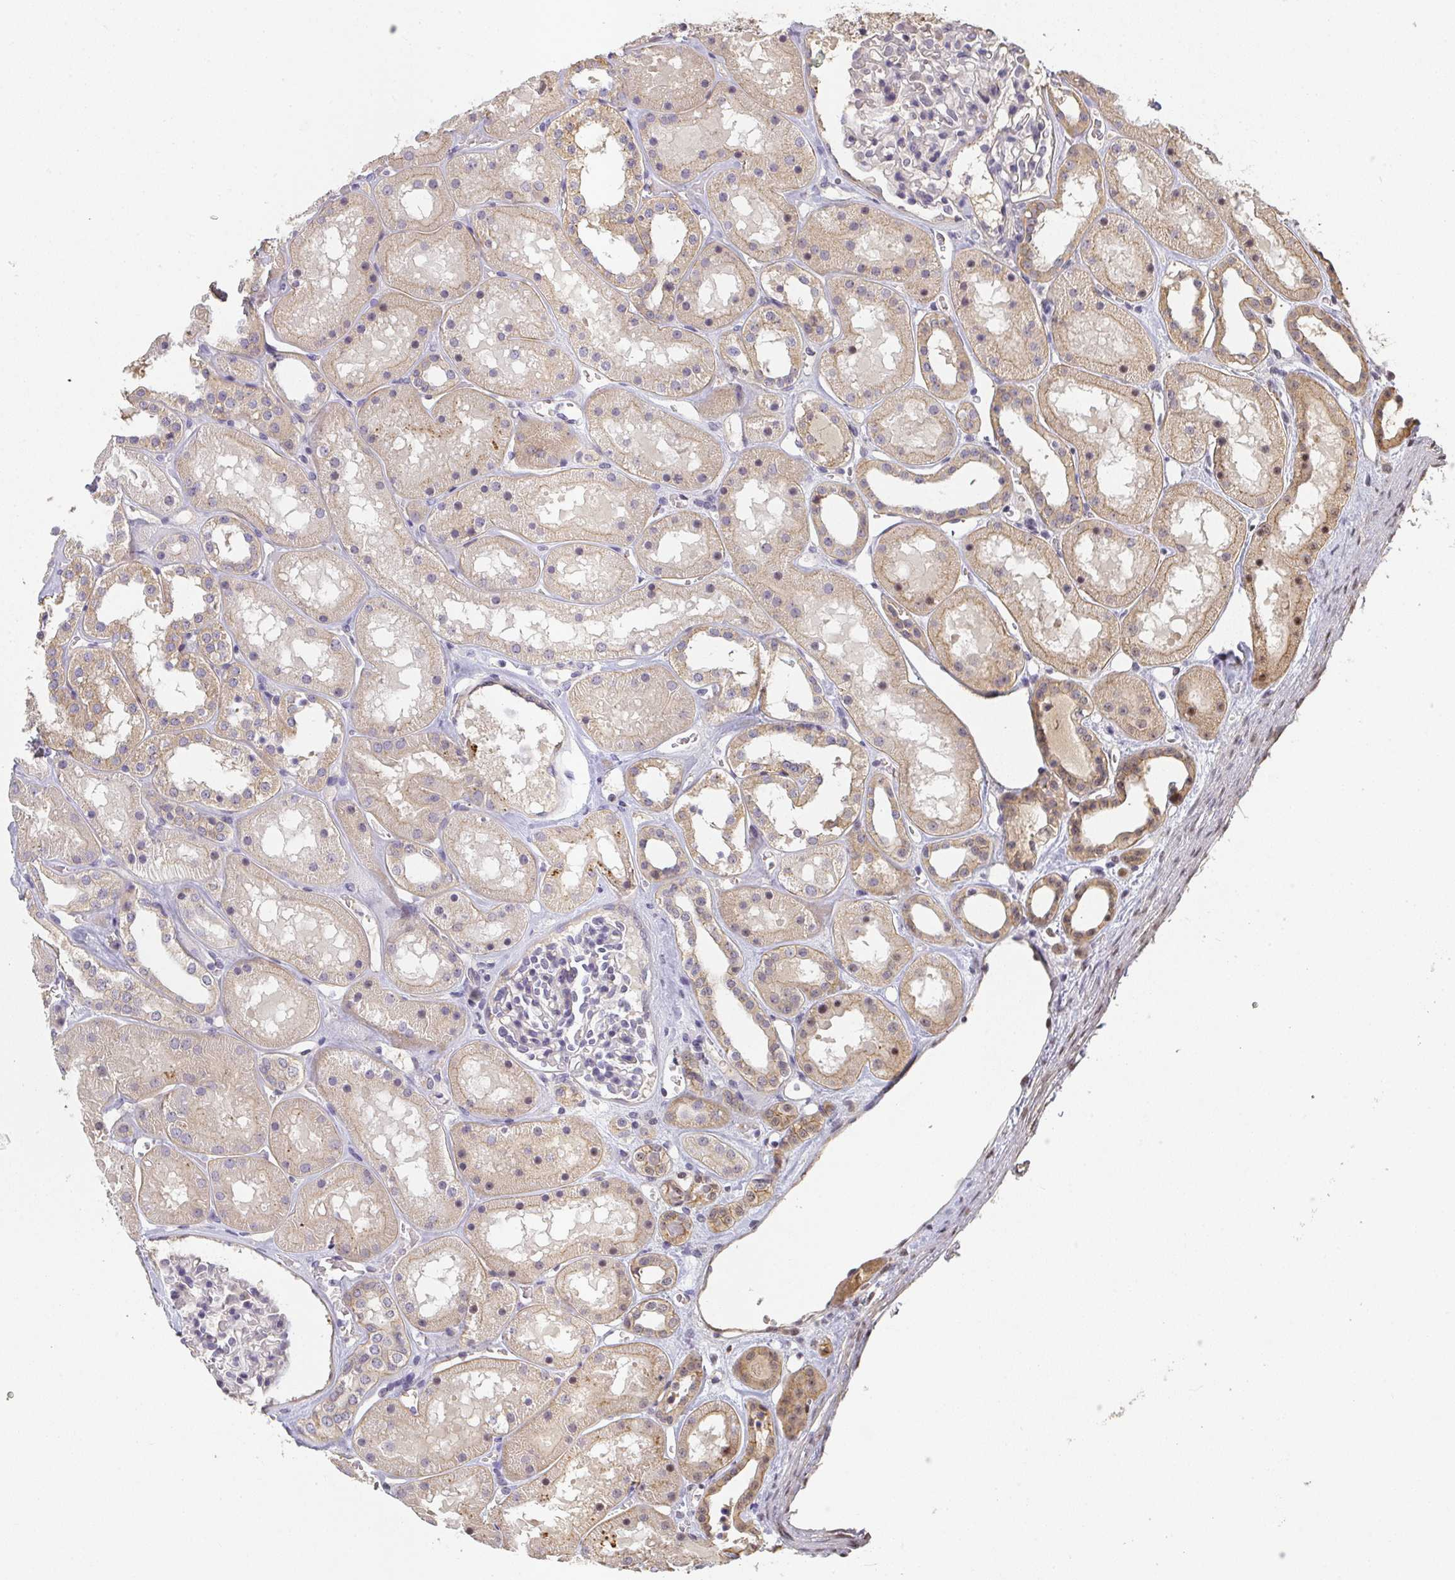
{"staining": {"intensity": "negative", "quantity": "none", "location": "none"}, "tissue": "kidney", "cell_type": "Cells in glomeruli", "image_type": "normal", "snomed": [{"axis": "morphology", "description": "Normal tissue, NOS"}, {"axis": "topography", "description": "Kidney"}], "caption": "Immunohistochemical staining of benign human kidney shows no significant expression in cells in glomeruli. (DAB immunohistochemistry visualized using brightfield microscopy, high magnification).", "gene": "SLC35B3", "patient": {"sex": "female", "age": 41}}